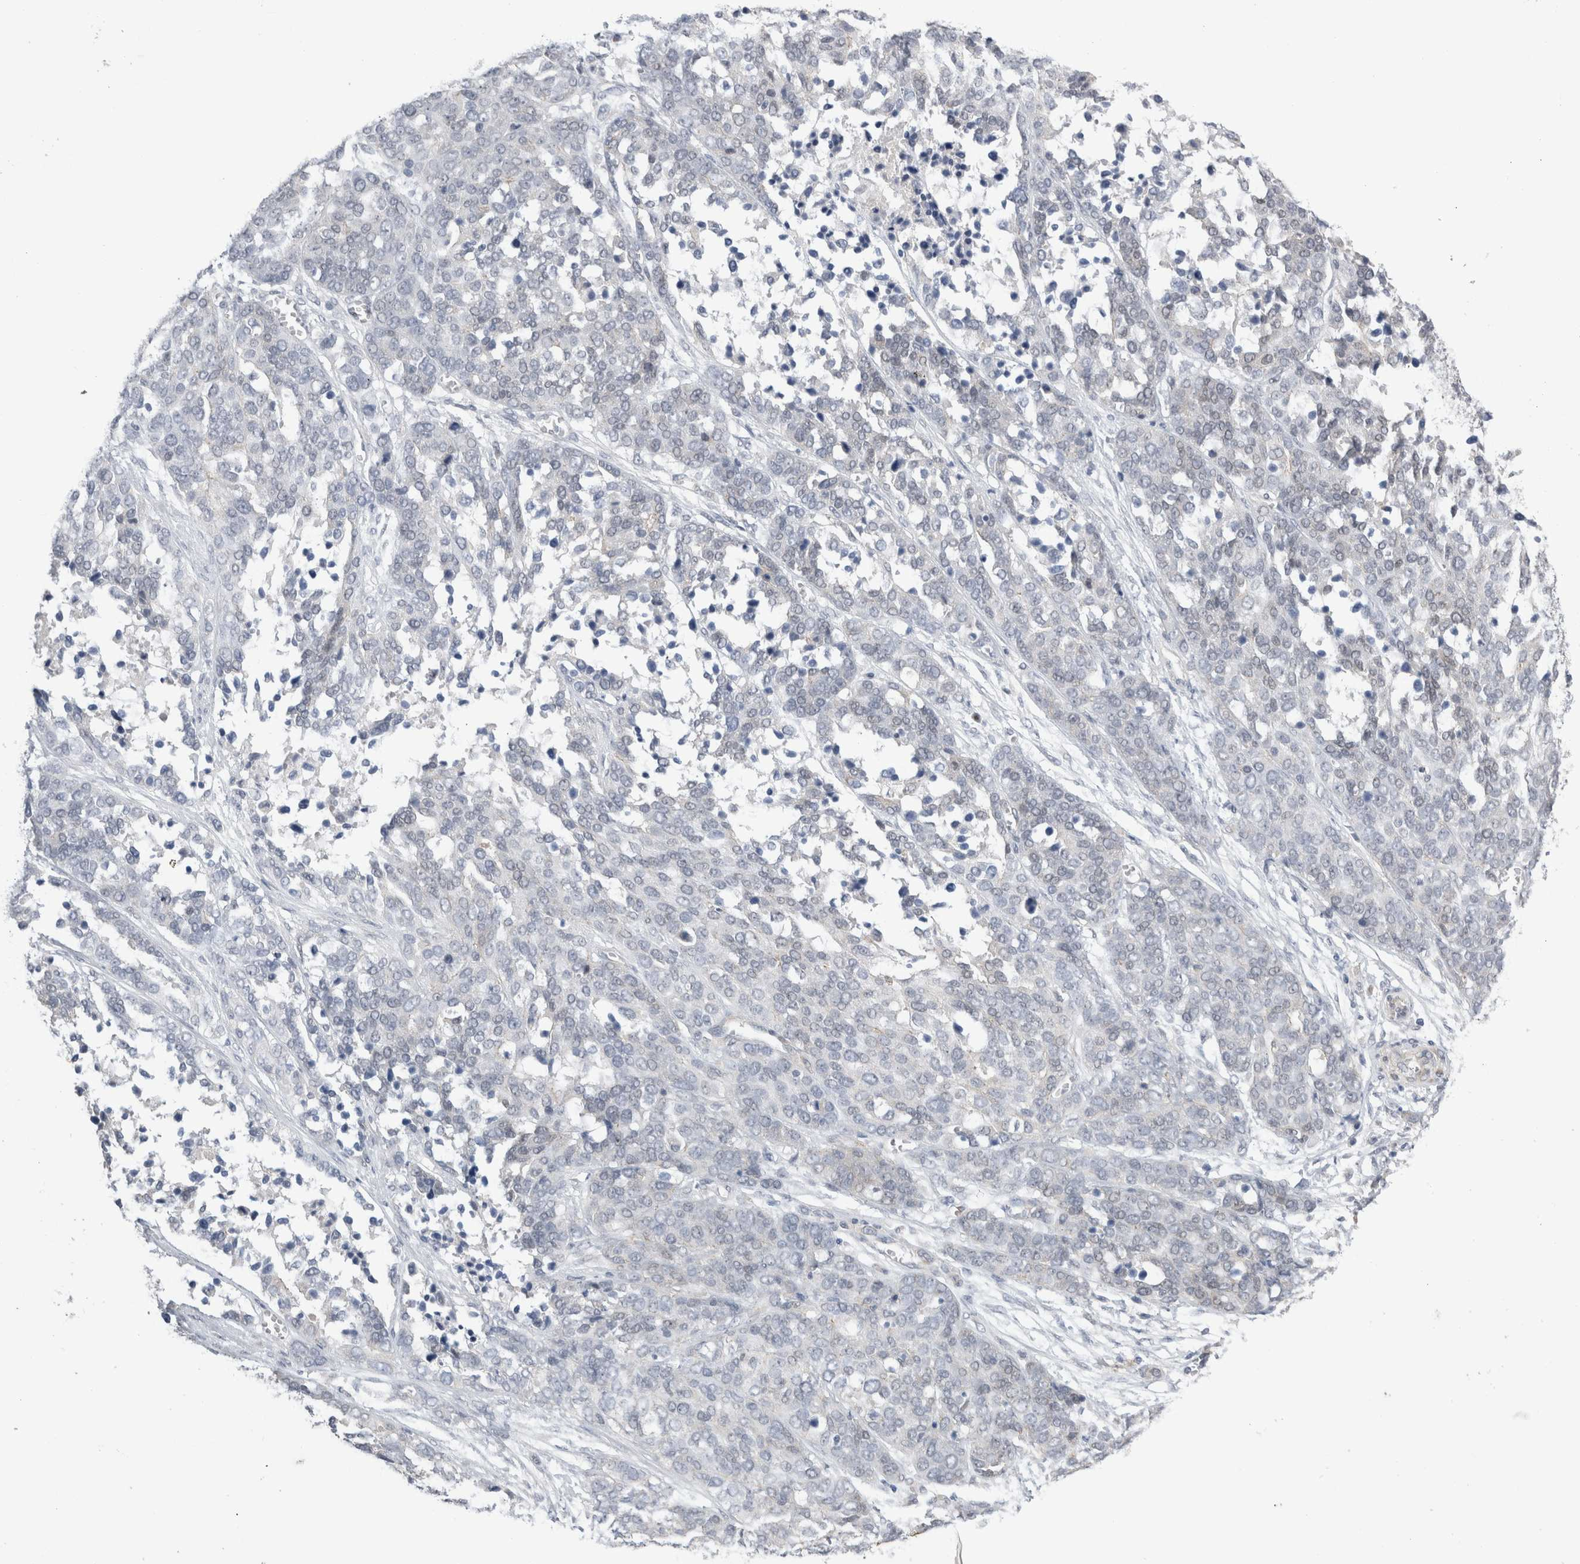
{"staining": {"intensity": "negative", "quantity": "none", "location": "none"}, "tissue": "ovarian cancer", "cell_type": "Tumor cells", "image_type": "cancer", "snomed": [{"axis": "morphology", "description": "Cystadenocarcinoma, serous, NOS"}, {"axis": "topography", "description": "Ovary"}], "caption": "DAB (3,3'-diaminobenzidine) immunohistochemical staining of ovarian cancer (serous cystadenocarcinoma) exhibits no significant staining in tumor cells.", "gene": "TAFA5", "patient": {"sex": "female", "age": 44}}